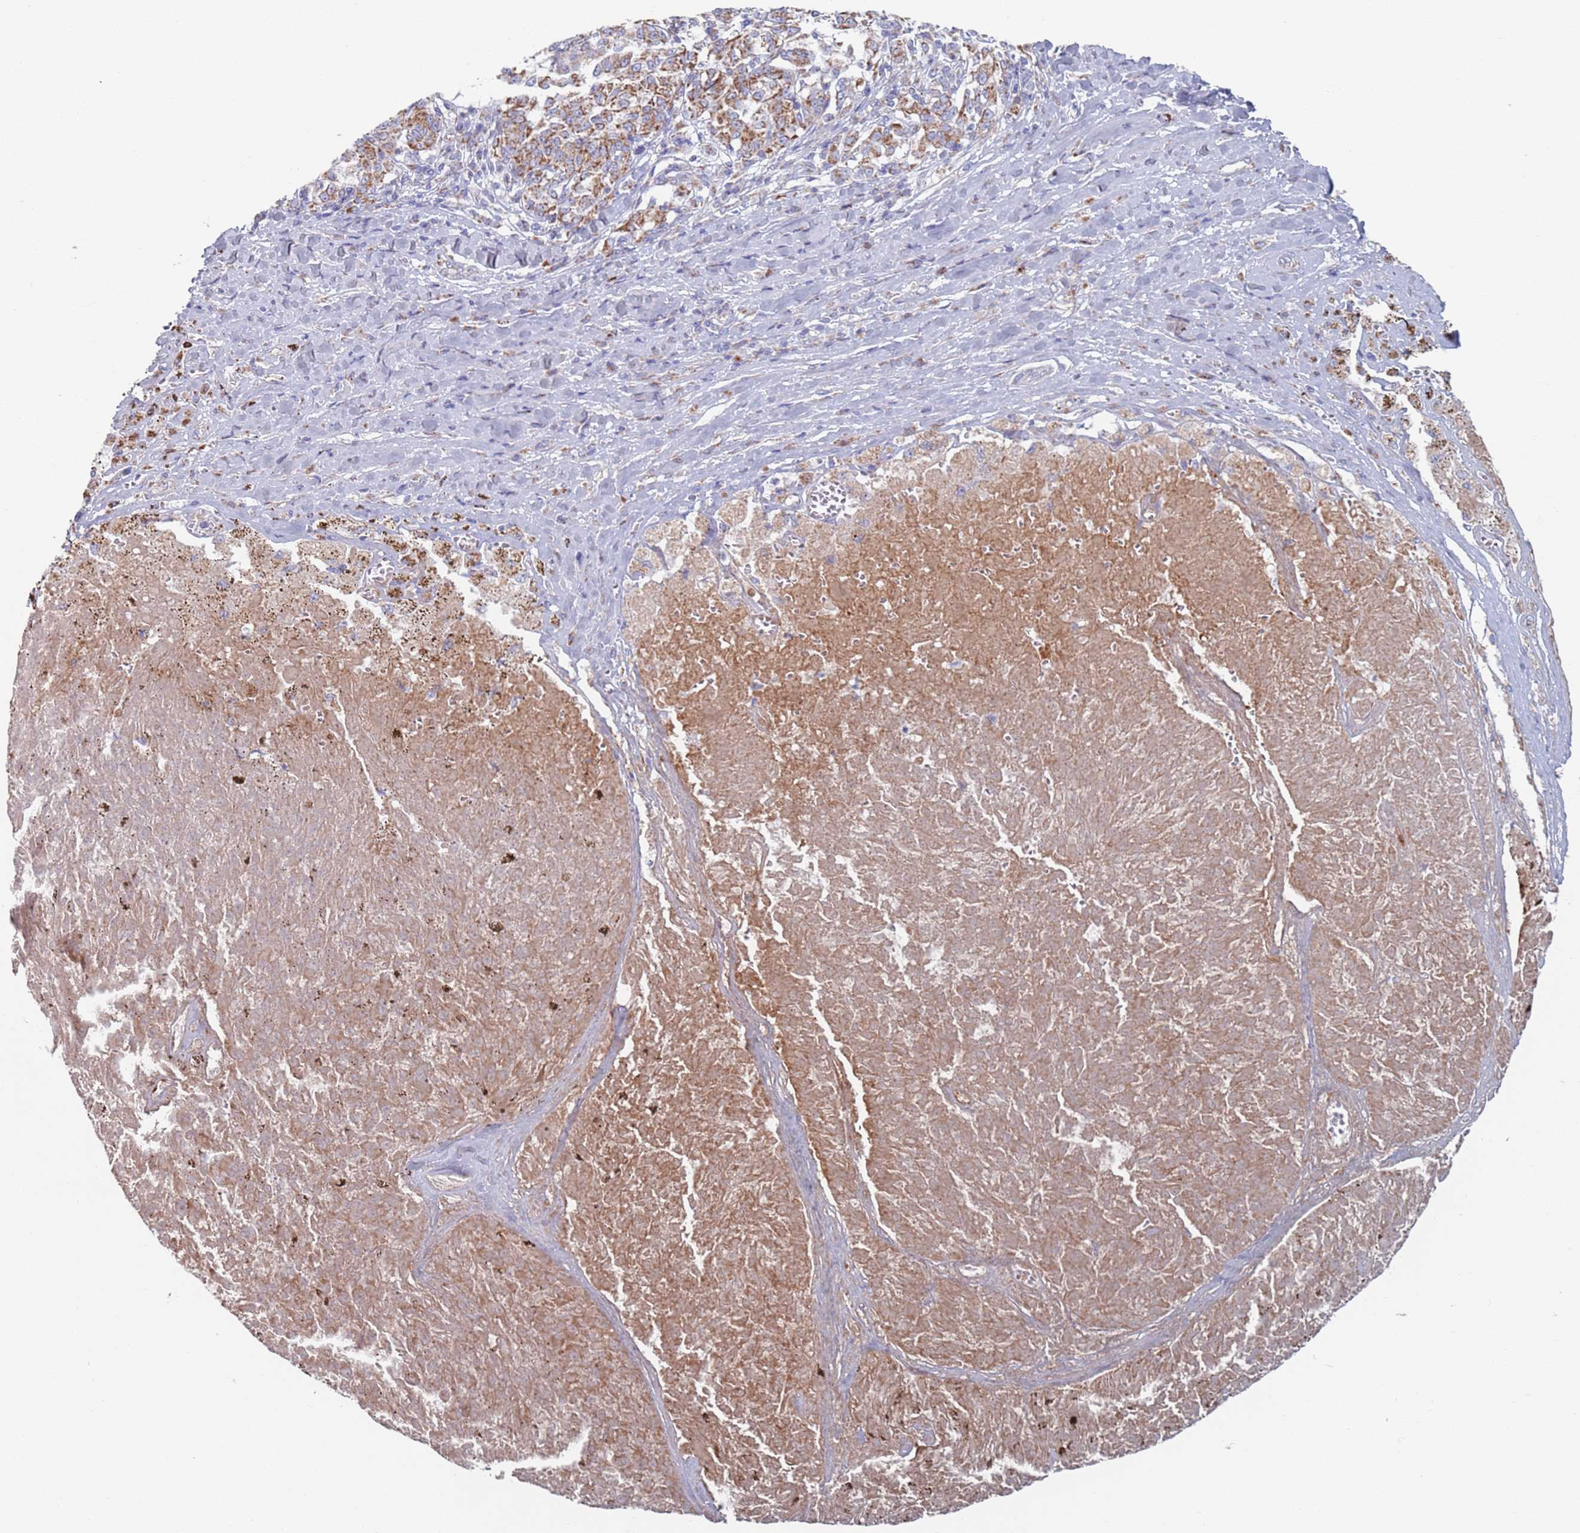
{"staining": {"intensity": "moderate", "quantity": ">75%", "location": "cytoplasmic/membranous"}, "tissue": "melanoma", "cell_type": "Tumor cells", "image_type": "cancer", "snomed": [{"axis": "morphology", "description": "Malignant melanoma, NOS"}, {"axis": "topography", "description": "Skin"}], "caption": "An image of malignant melanoma stained for a protein shows moderate cytoplasmic/membranous brown staining in tumor cells.", "gene": "MRPL22", "patient": {"sex": "female", "age": 72}}